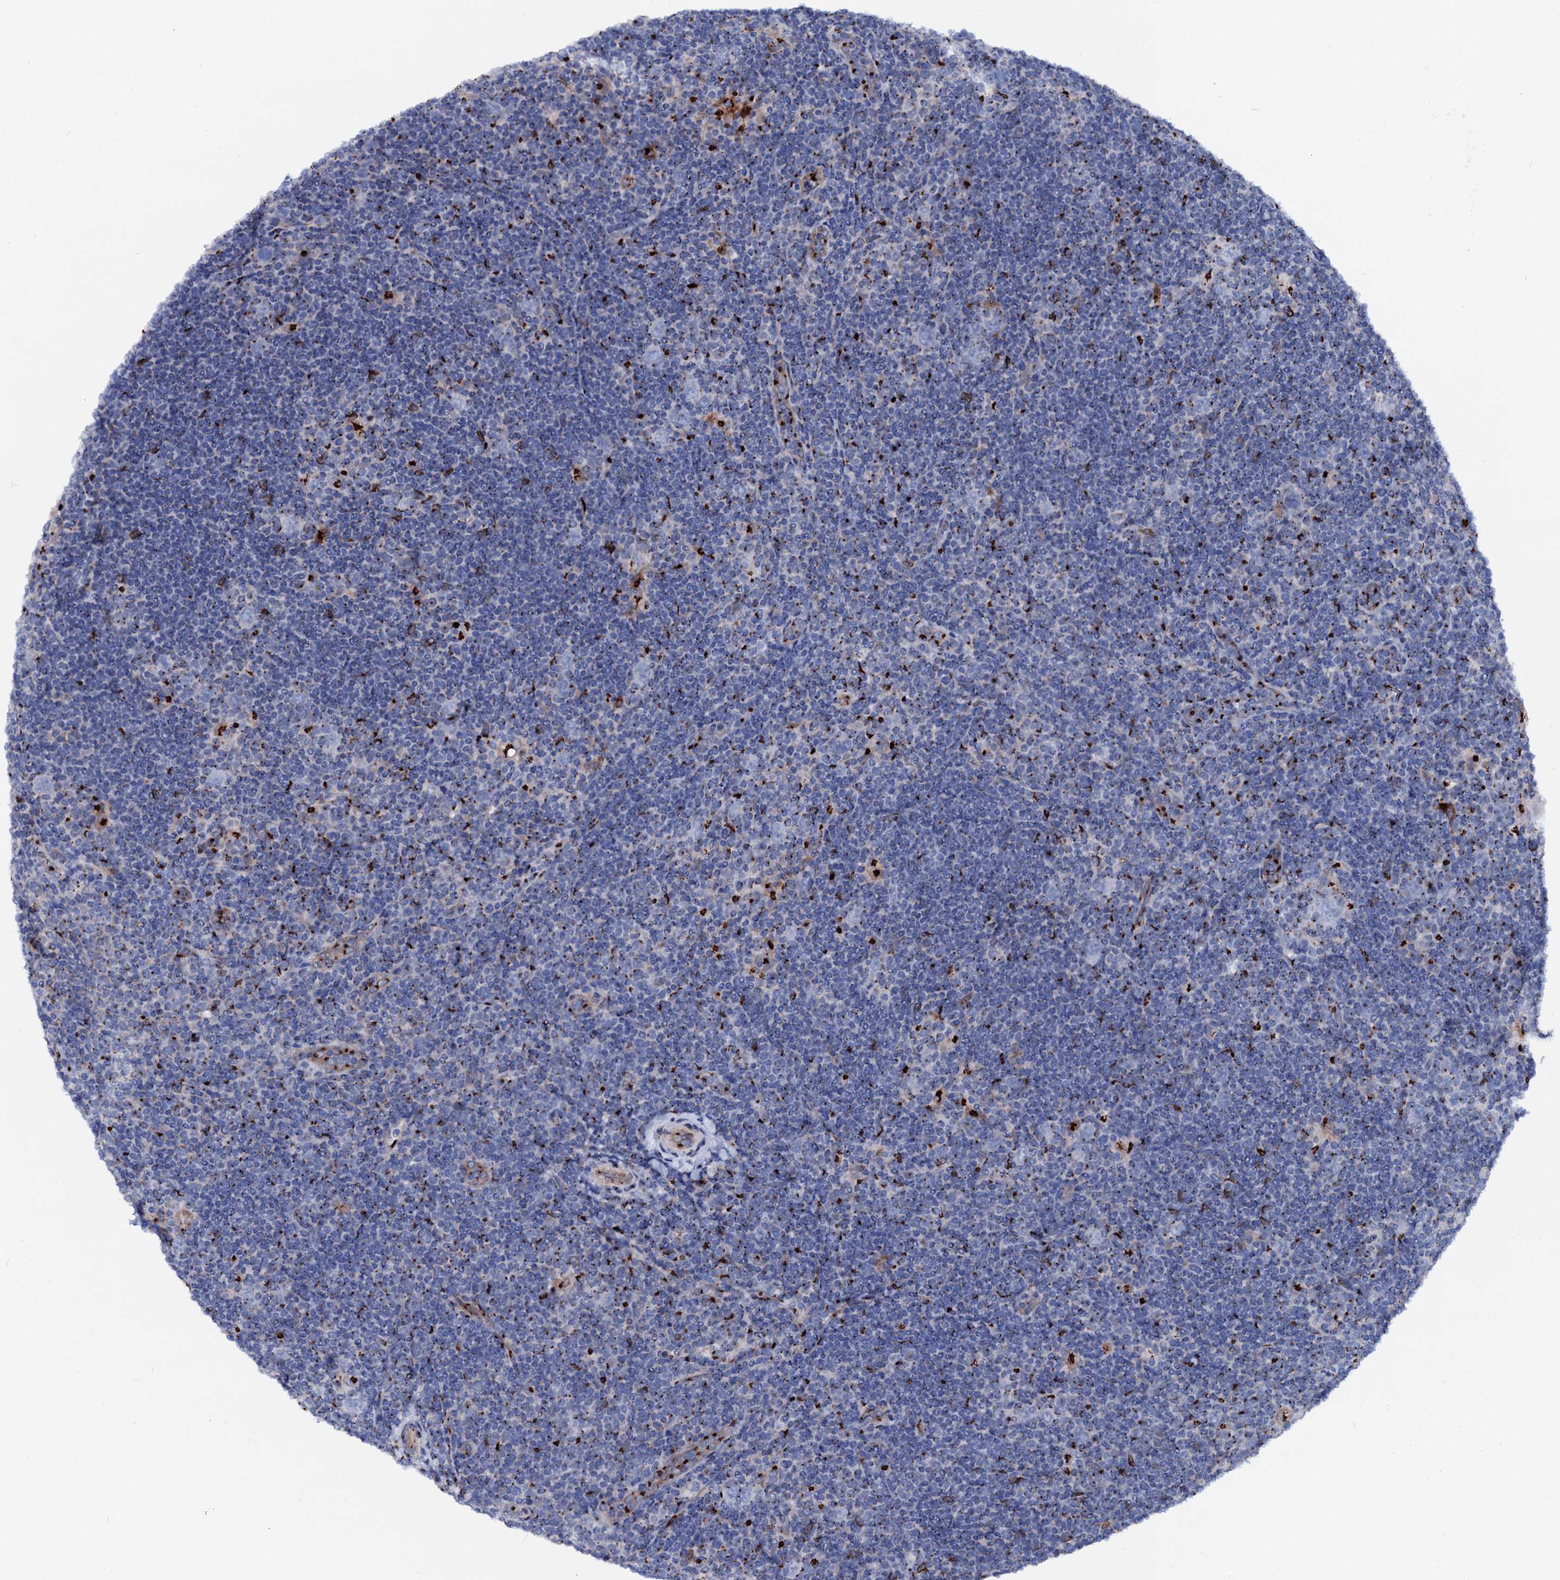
{"staining": {"intensity": "negative", "quantity": "none", "location": "none"}, "tissue": "lymphoma", "cell_type": "Tumor cells", "image_type": "cancer", "snomed": [{"axis": "morphology", "description": "Hodgkin's disease, NOS"}, {"axis": "topography", "description": "Lymph node"}], "caption": "The IHC micrograph has no significant expression in tumor cells of Hodgkin's disease tissue.", "gene": "TMCO3", "patient": {"sex": "female", "age": 57}}